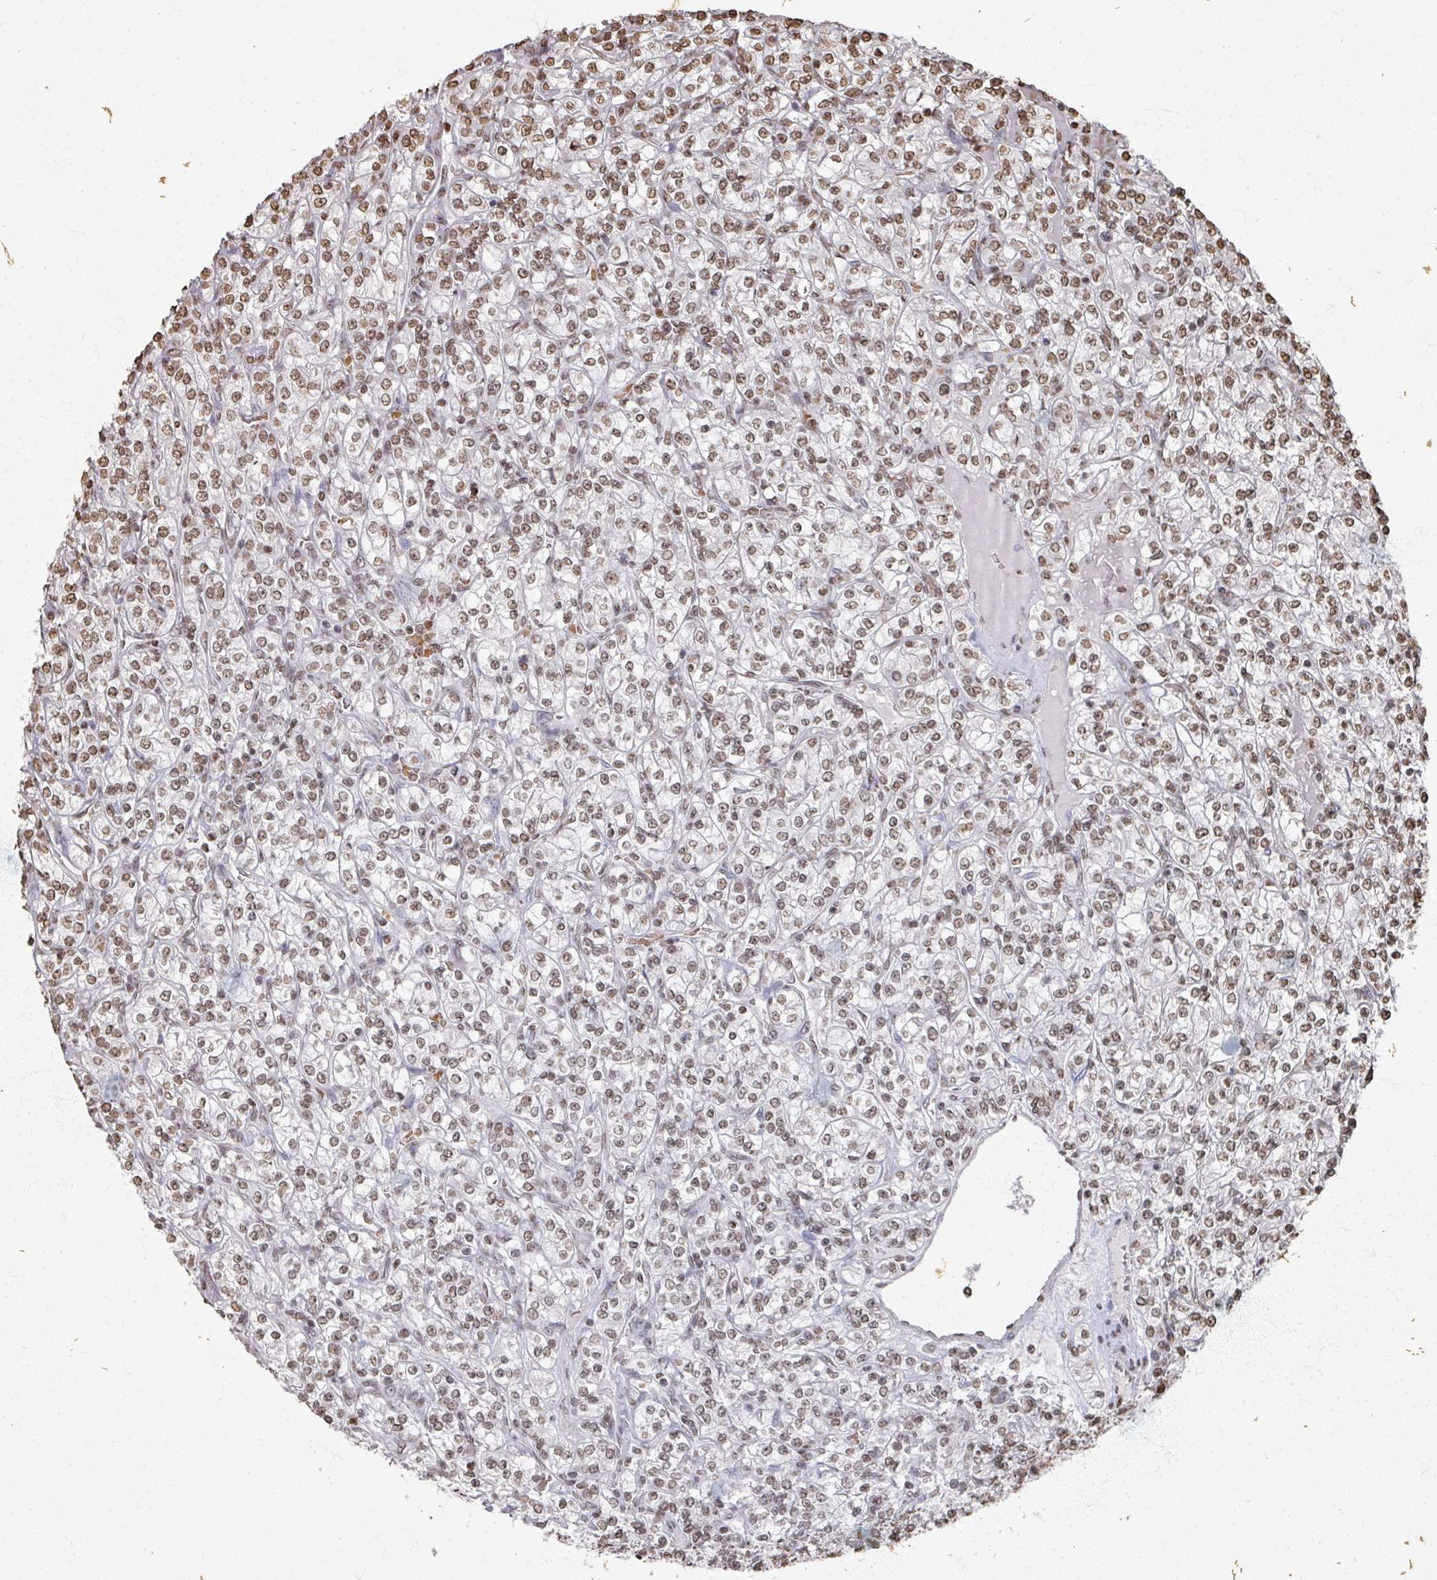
{"staining": {"intensity": "moderate", "quantity": ">75%", "location": "nuclear"}, "tissue": "renal cancer", "cell_type": "Tumor cells", "image_type": "cancer", "snomed": [{"axis": "morphology", "description": "Adenocarcinoma, NOS"}, {"axis": "topography", "description": "Kidney"}], "caption": "Immunohistochemistry histopathology image of neoplastic tissue: adenocarcinoma (renal) stained using IHC displays medium levels of moderate protein expression localized specifically in the nuclear of tumor cells, appearing as a nuclear brown color.", "gene": "DCUN1D5", "patient": {"sex": "male", "age": 77}}